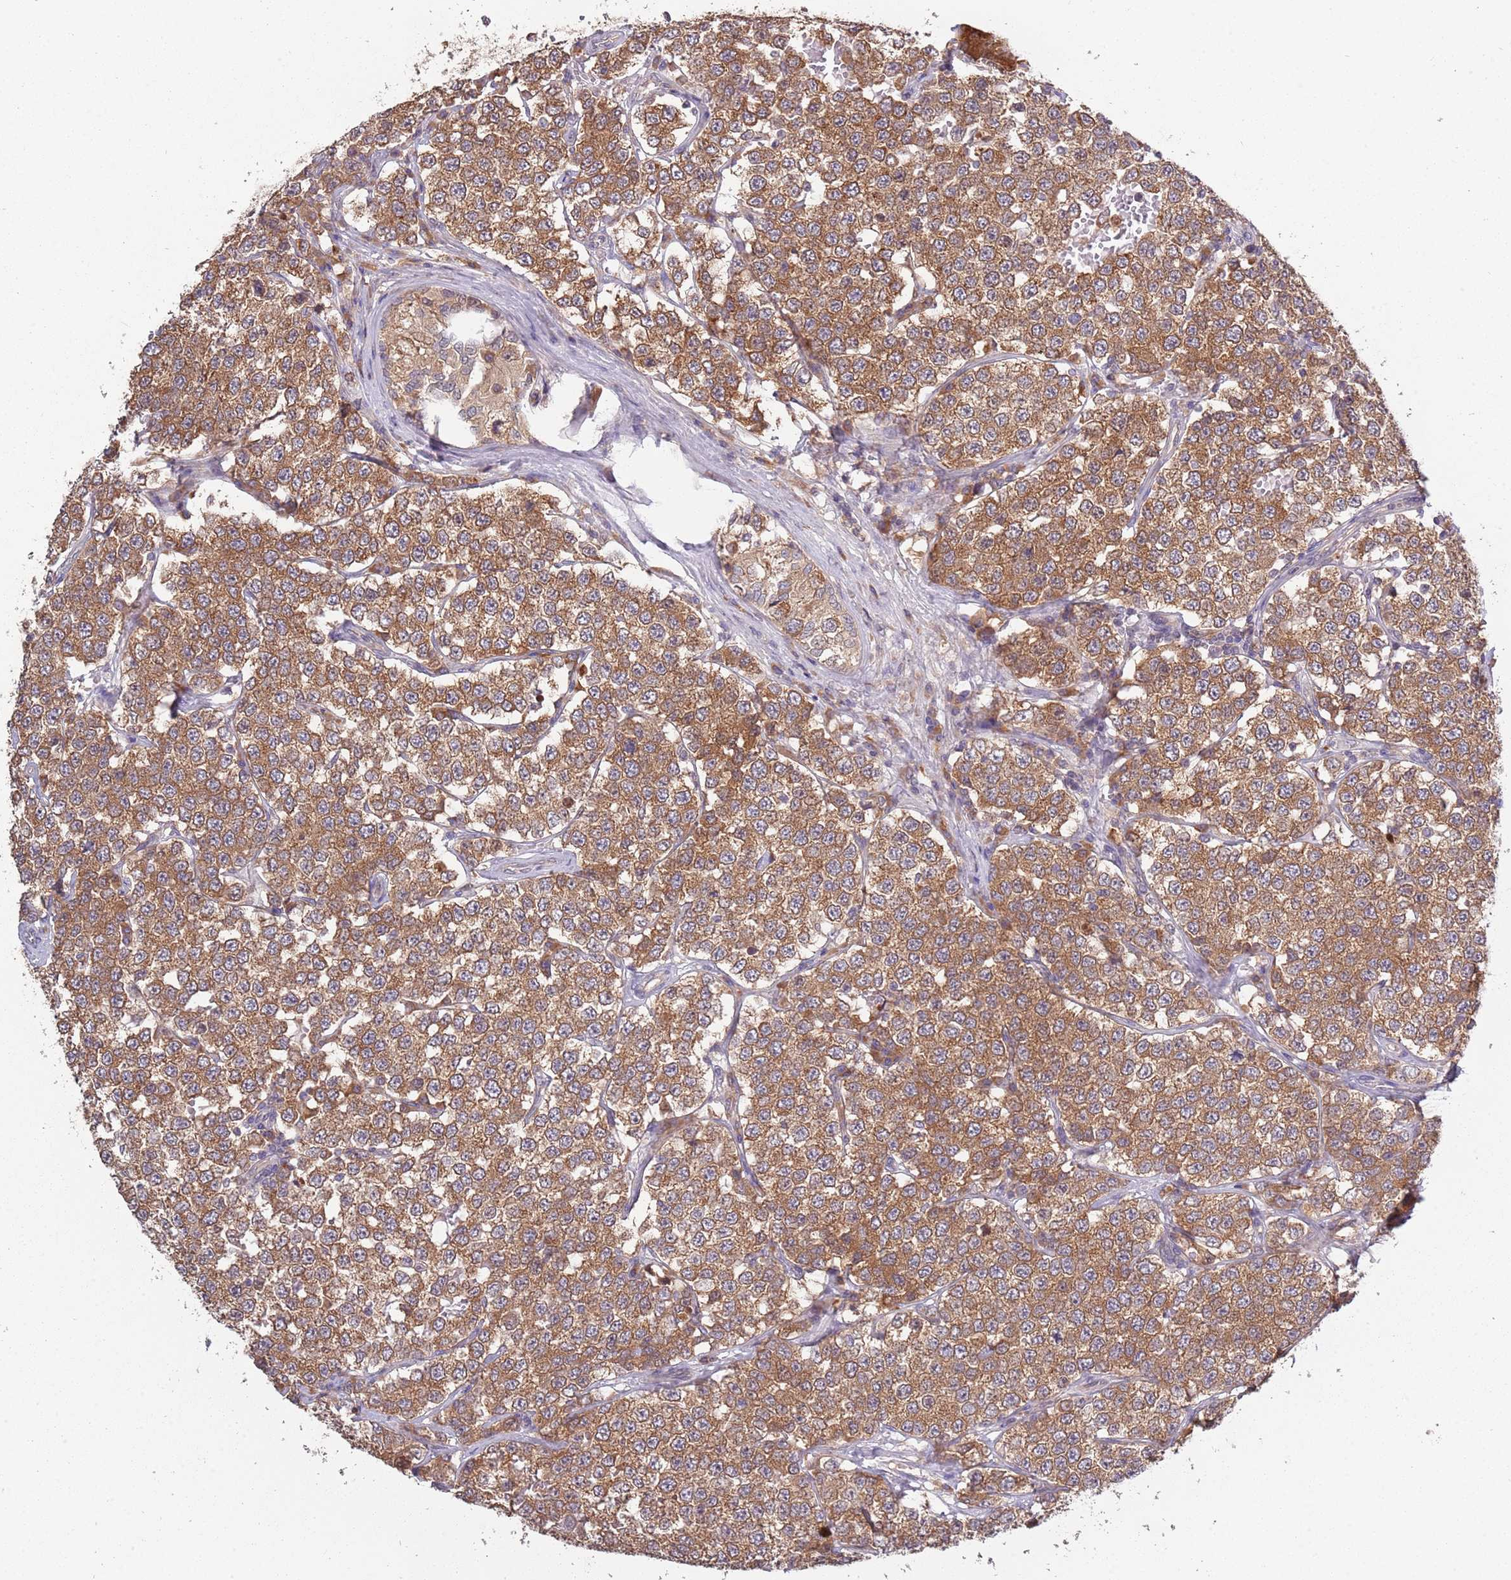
{"staining": {"intensity": "moderate", "quantity": ">75%", "location": "cytoplasmic/membranous"}, "tissue": "testis cancer", "cell_type": "Tumor cells", "image_type": "cancer", "snomed": [{"axis": "morphology", "description": "Seminoma, NOS"}, {"axis": "topography", "description": "Testis"}], "caption": "Testis cancer stained with IHC shows moderate cytoplasmic/membranous staining in about >75% of tumor cells. The staining was performed using DAB to visualize the protein expression in brown, while the nuclei were stained in blue with hematoxylin (Magnification: 20x).", "gene": "USP32", "patient": {"sex": "male", "age": 34}}